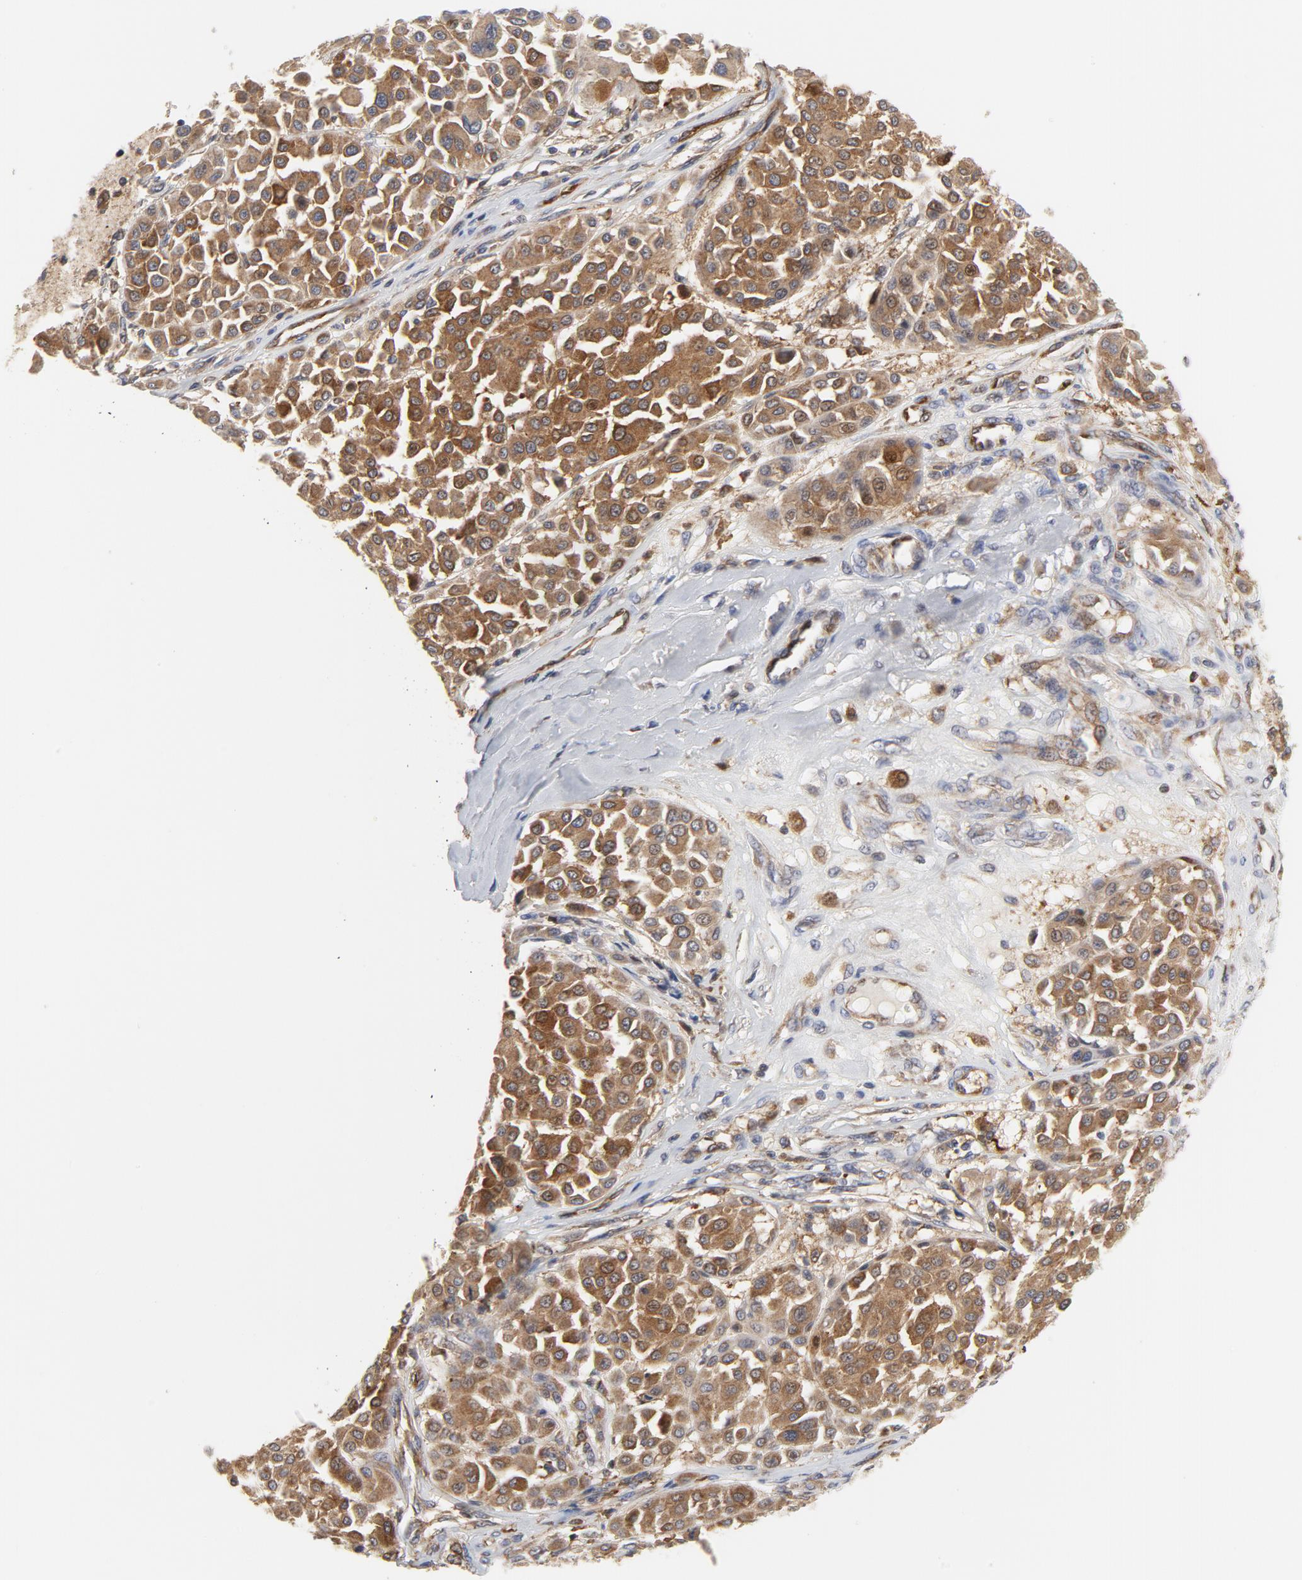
{"staining": {"intensity": "moderate", "quantity": ">75%", "location": "cytoplasmic/membranous"}, "tissue": "melanoma", "cell_type": "Tumor cells", "image_type": "cancer", "snomed": [{"axis": "morphology", "description": "Malignant melanoma, Metastatic site"}, {"axis": "topography", "description": "Soft tissue"}], "caption": "The immunohistochemical stain labels moderate cytoplasmic/membranous staining in tumor cells of melanoma tissue. (DAB (3,3'-diaminobenzidine) IHC, brown staining for protein, blue staining for nuclei).", "gene": "RAPGEF4", "patient": {"sex": "male", "age": 41}}